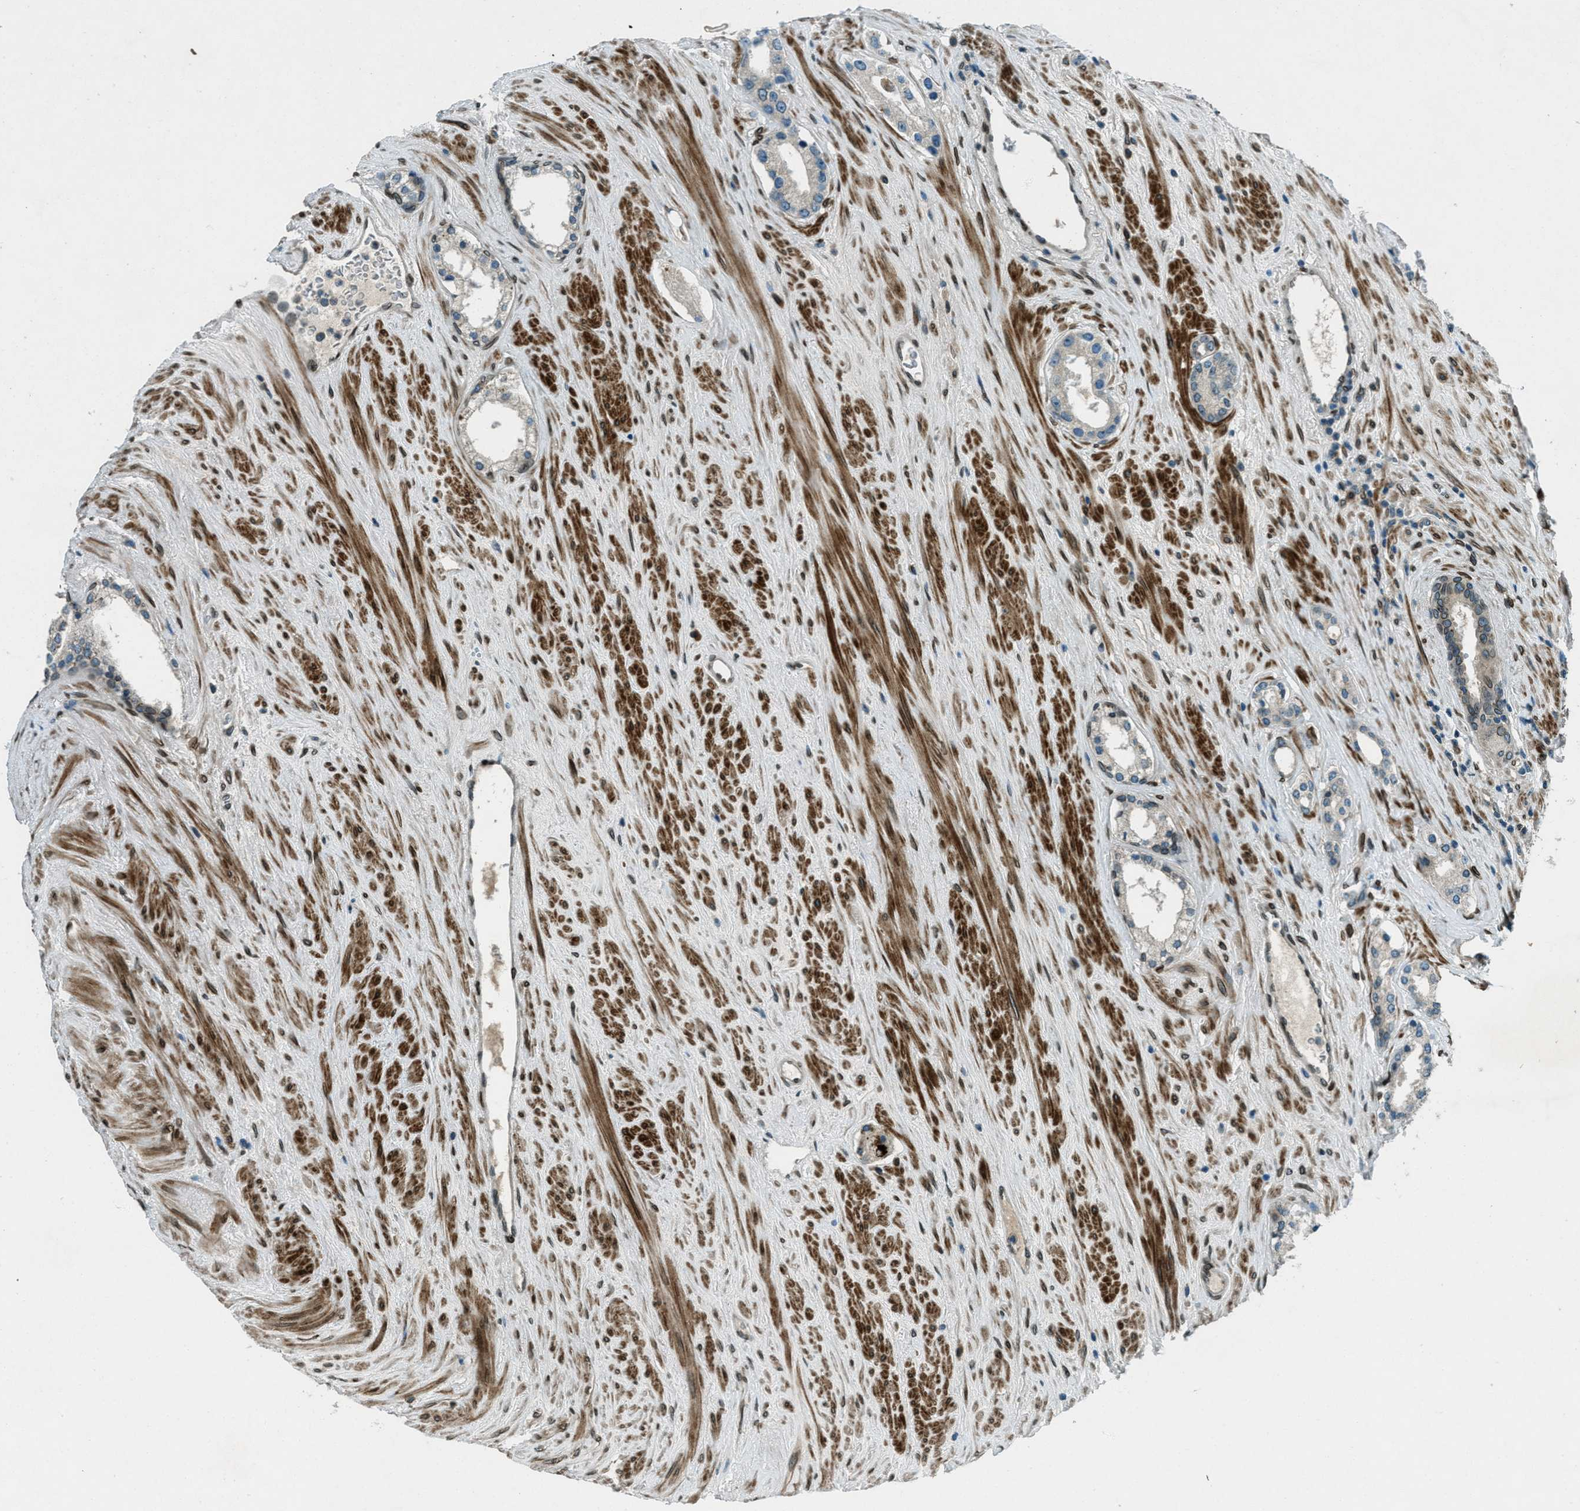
{"staining": {"intensity": "moderate", "quantity": "<25%", "location": "cytoplasmic/membranous,nuclear"}, "tissue": "prostate cancer", "cell_type": "Tumor cells", "image_type": "cancer", "snomed": [{"axis": "morphology", "description": "Adenocarcinoma, High grade"}, {"axis": "topography", "description": "Prostate"}], "caption": "The histopathology image exhibits a brown stain indicating the presence of a protein in the cytoplasmic/membranous and nuclear of tumor cells in prostate high-grade adenocarcinoma.", "gene": "LEMD2", "patient": {"sex": "male", "age": 71}}